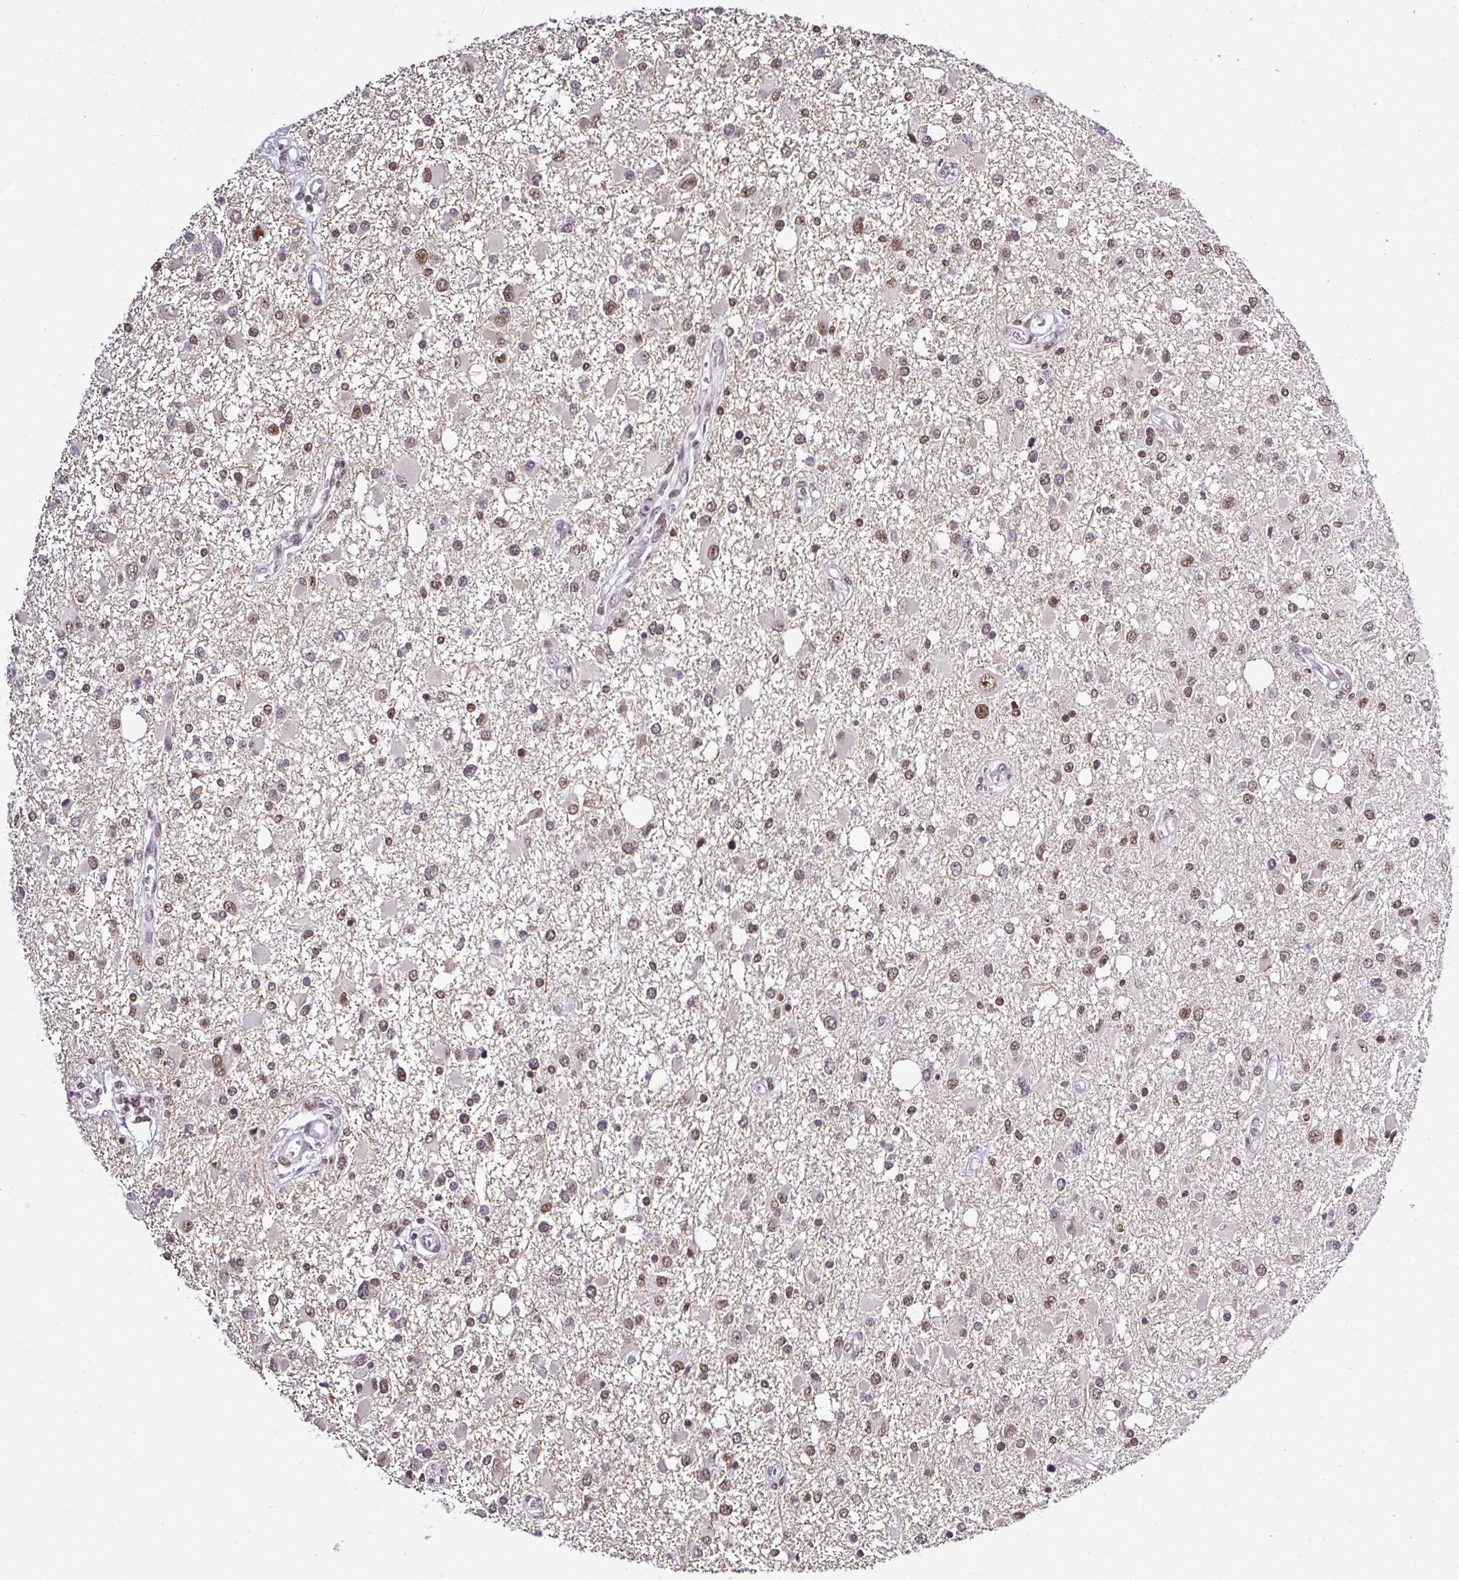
{"staining": {"intensity": "moderate", "quantity": ">75%", "location": "nuclear"}, "tissue": "glioma", "cell_type": "Tumor cells", "image_type": "cancer", "snomed": [{"axis": "morphology", "description": "Glioma, malignant, High grade"}, {"axis": "topography", "description": "Brain"}], "caption": "Protein expression analysis of glioma demonstrates moderate nuclear positivity in about >75% of tumor cells.", "gene": "DR1", "patient": {"sex": "male", "age": 53}}